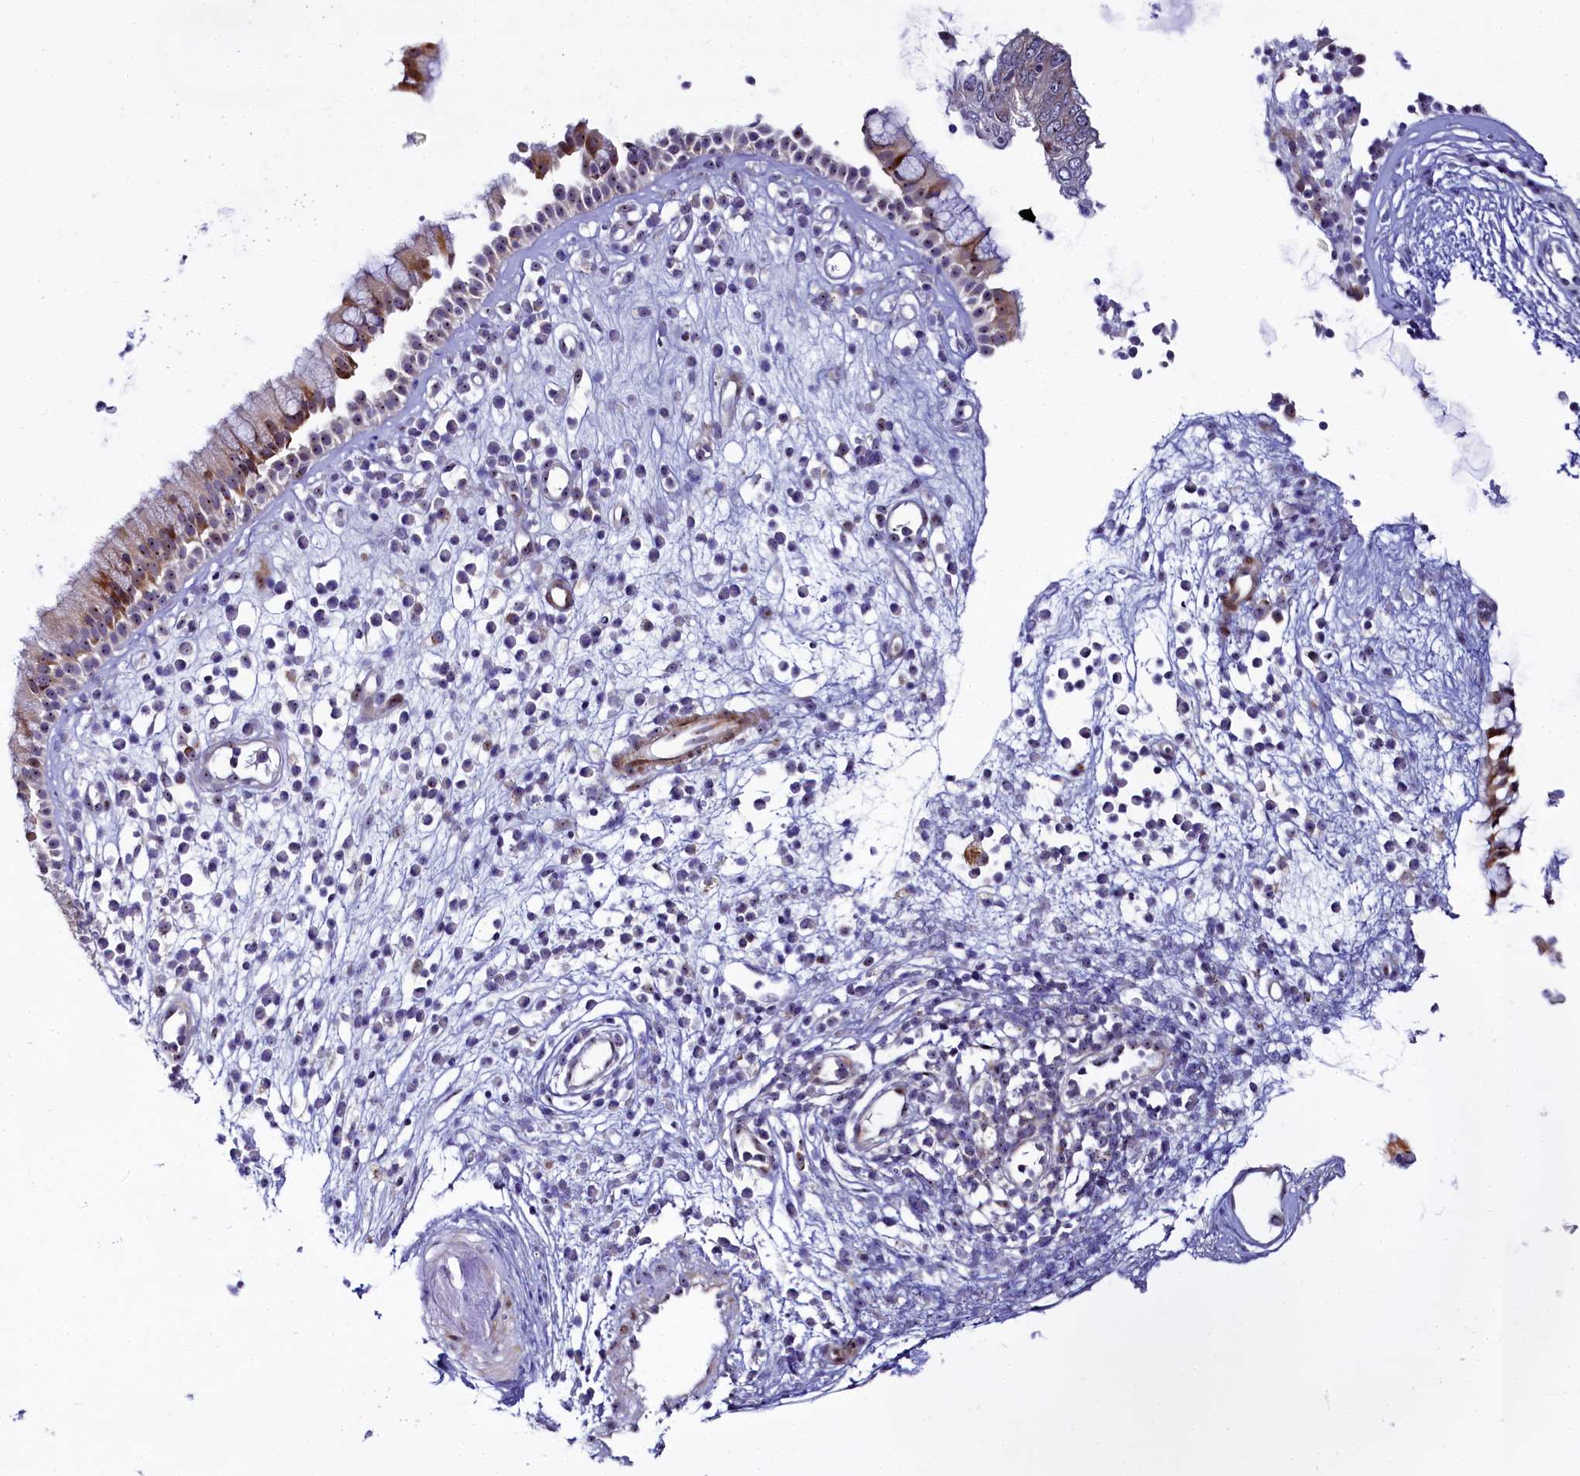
{"staining": {"intensity": "moderate", "quantity": "25%-75%", "location": "cytoplasmic/membranous,nuclear"}, "tissue": "nasopharynx", "cell_type": "Respiratory epithelial cells", "image_type": "normal", "snomed": [{"axis": "morphology", "description": "Normal tissue, NOS"}, {"axis": "morphology", "description": "Inflammation, NOS"}, {"axis": "topography", "description": "Nasopharynx"}], "caption": "Moderate cytoplasmic/membranous,nuclear protein expression is appreciated in about 25%-75% of respiratory epithelial cells in nasopharynx. The staining is performed using DAB (3,3'-diaminobenzidine) brown chromogen to label protein expression. The nuclei are counter-stained blue using hematoxylin.", "gene": "TCOF1", "patient": {"sex": "male", "age": 29}}